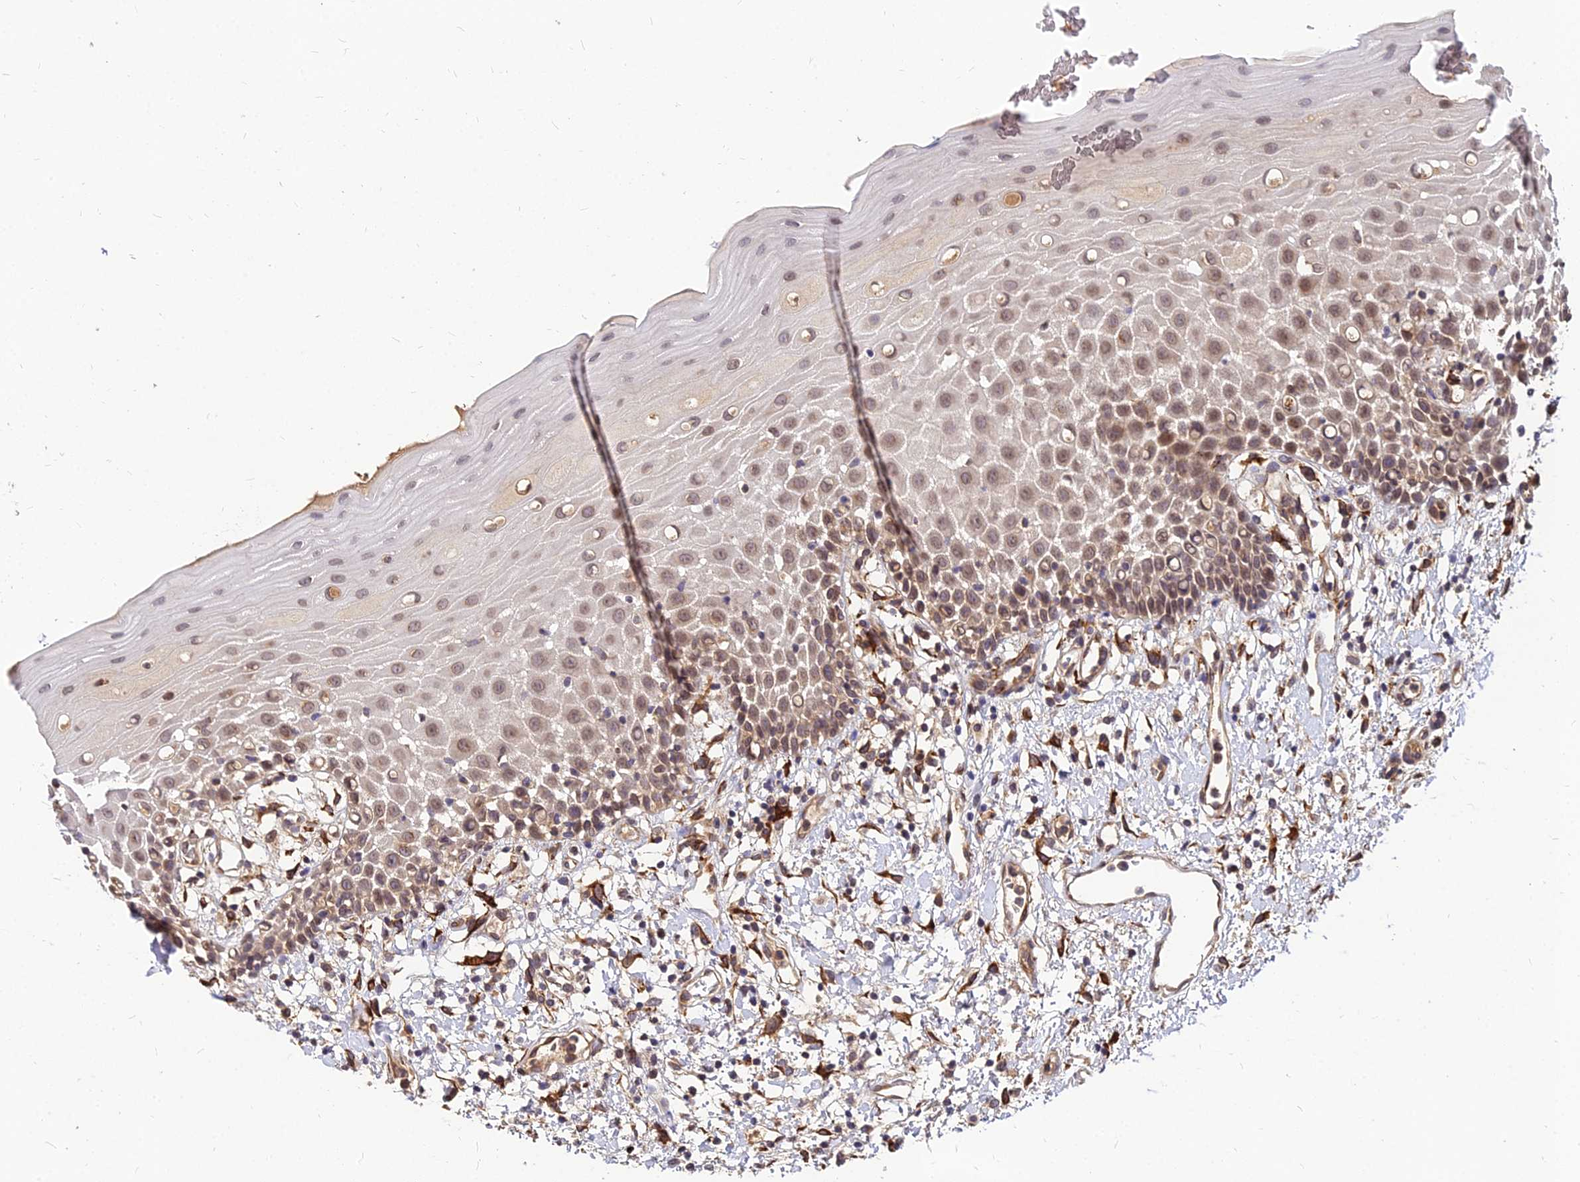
{"staining": {"intensity": "moderate", "quantity": ">75%", "location": "cytoplasmic/membranous,nuclear"}, "tissue": "oral mucosa", "cell_type": "Squamous epithelial cells", "image_type": "normal", "snomed": [{"axis": "morphology", "description": "Normal tissue, NOS"}, {"axis": "topography", "description": "Oral tissue"}], "caption": "Oral mucosa stained with DAB immunohistochemistry (IHC) shows medium levels of moderate cytoplasmic/membranous,nuclear staining in about >75% of squamous epithelial cells.", "gene": "PDE4D", "patient": {"sex": "female", "age": 70}}